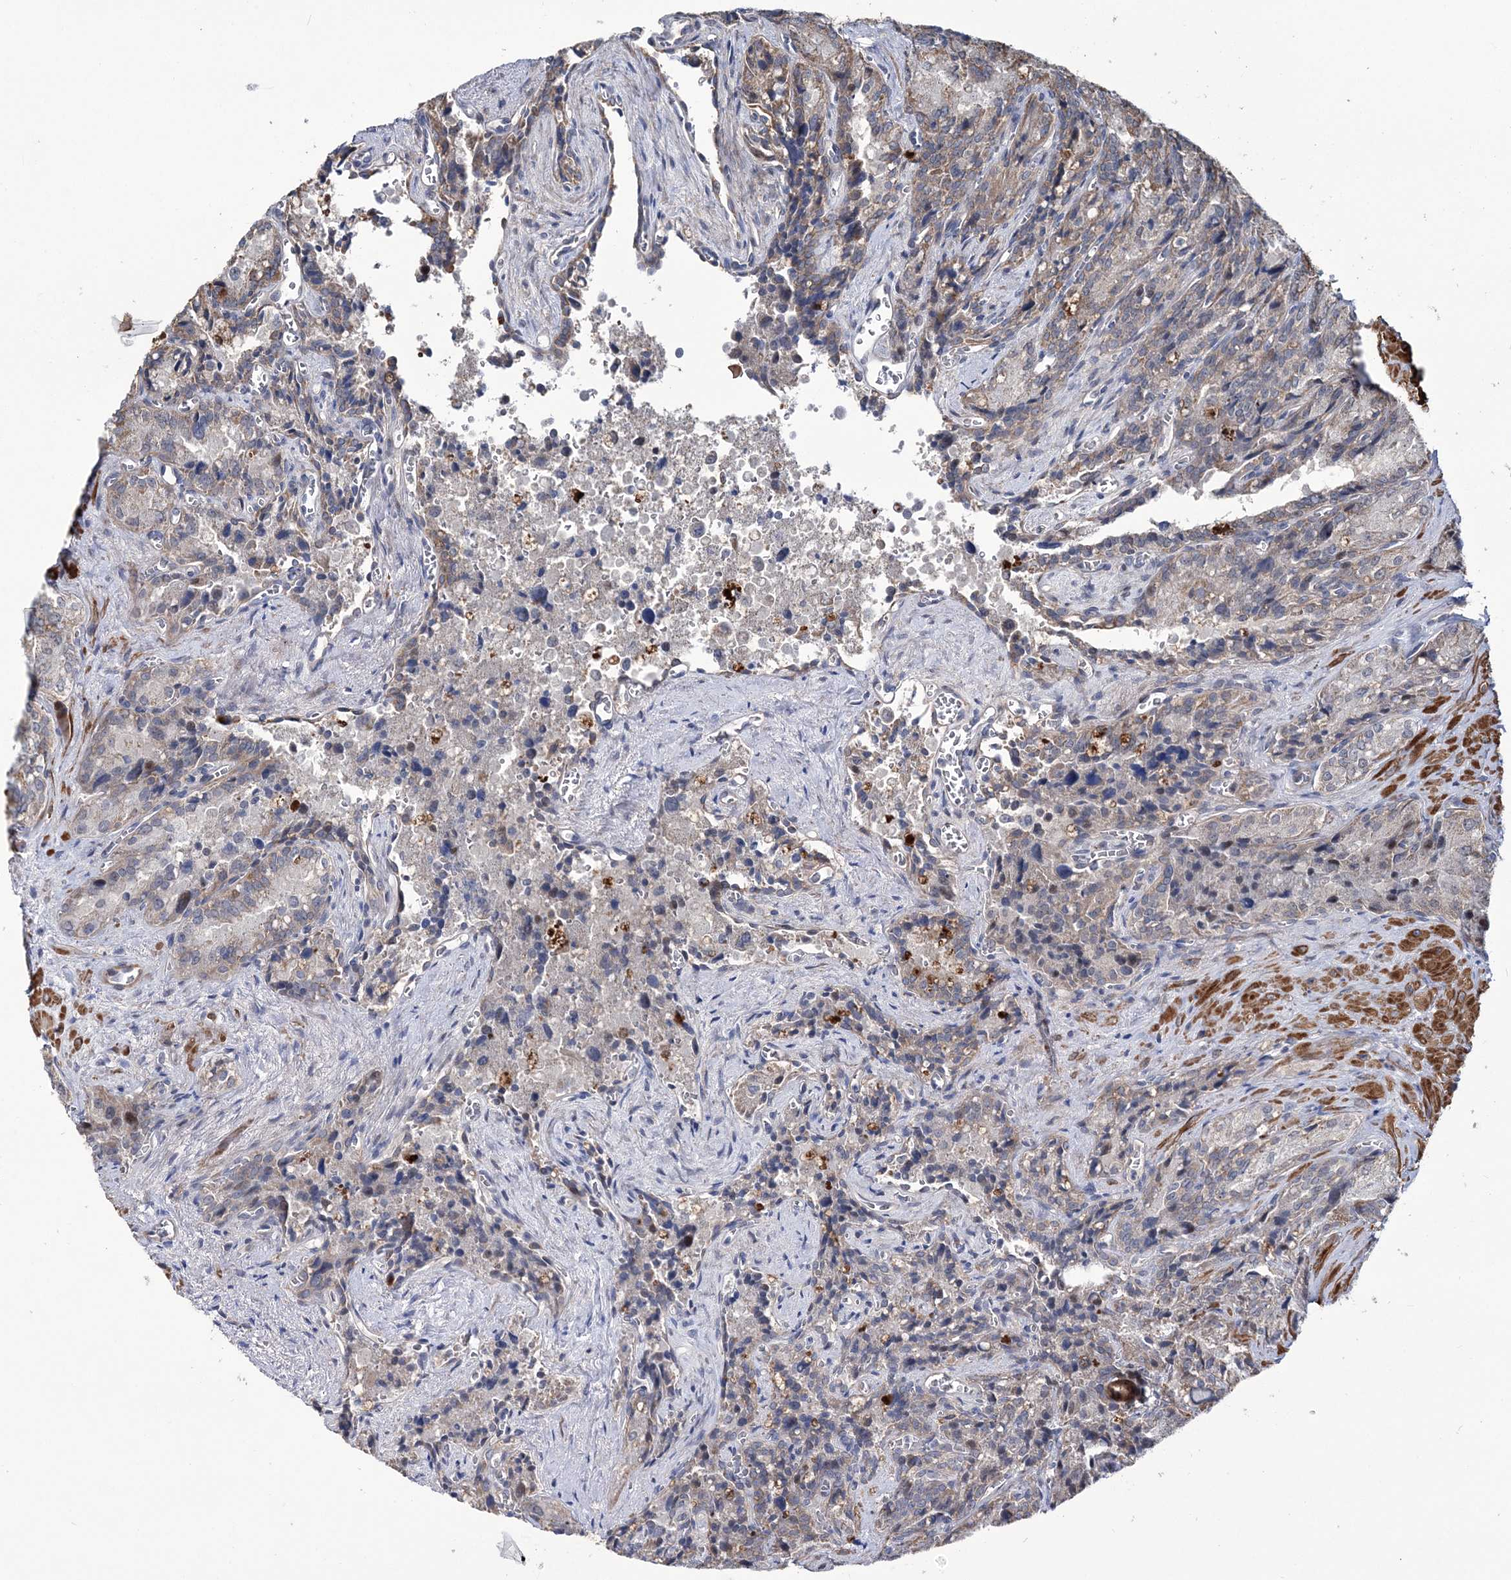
{"staining": {"intensity": "negative", "quantity": "none", "location": "none"}, "tissue": "seminal vesicle", "cell_type": "Glandular cells", "image_type": "normal", "snomed": [{"axis": "morphology", "description": "Normal tissue, NOS"}, {"axis": "topography", "description": "Seminal veicle"}], "caption": "IHC photomicrograph of normal human seminal vesicle stained for a protein (brown), which demonstrates no positivity in glandular cells. (DAB (3,3'-diaminobenzidine) immunohistochemistry with hematoxylin counter stain).", "gene": "PPP2R2B", "patient": {"sex": "male", "age": 62}}